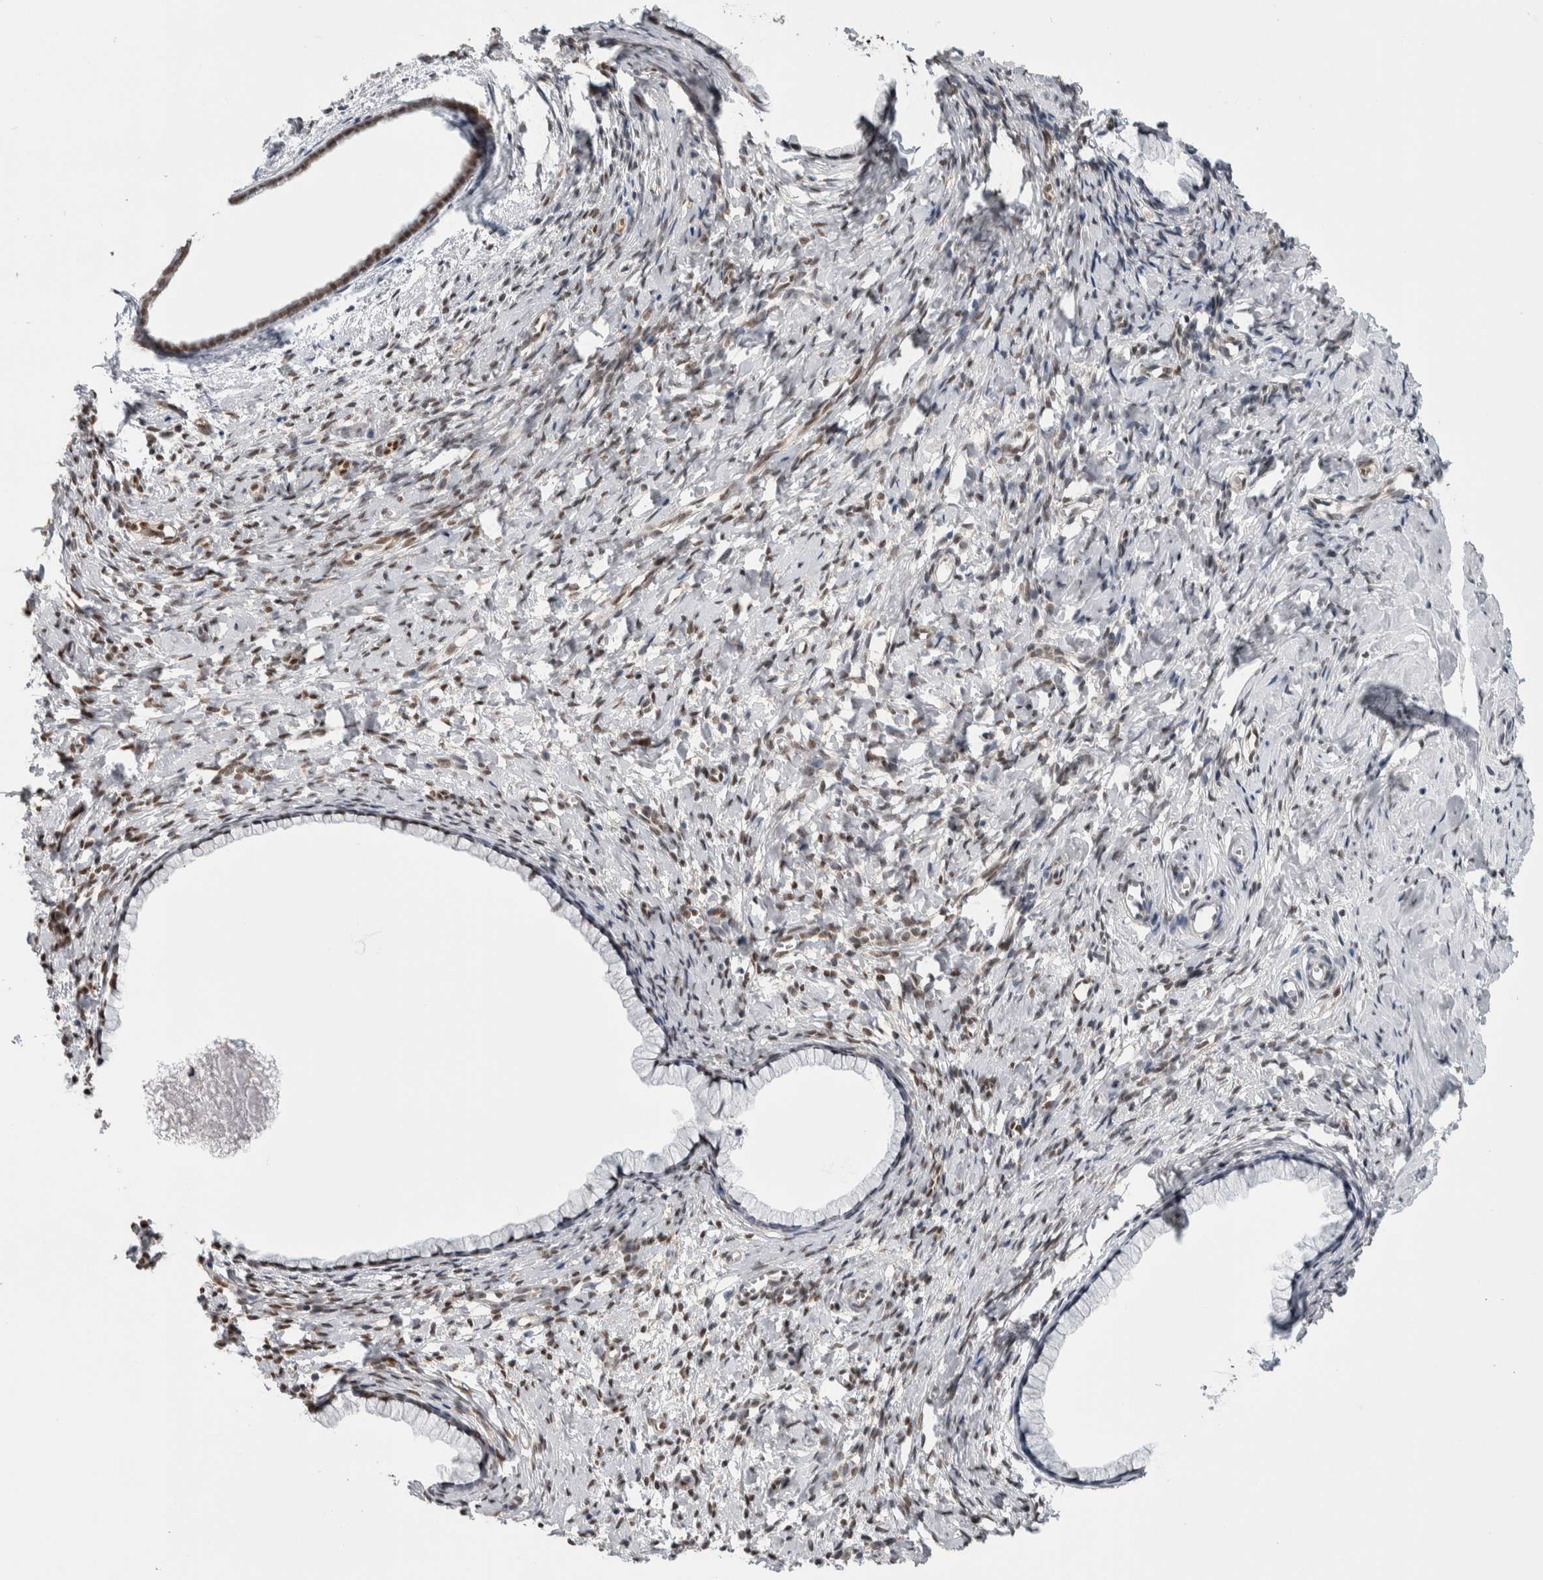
{"staining": {"intensity": "moderate", "quantity": "<25%", "location": "nuclear"}, "tissue": "cervix", "cell_type": "Glandular cells", "image_type": "normal", "snomed": [{"axis": "morphology", "description": "Normal tissue, NOS"}, {"axis": "topography", "description": "Cervix"}], "caption": "DAB immunohistochemical staining of benign human cervix displays moderate nuclear protein expression in approximately <25% of glandular cells. The protein is shown in brown color, while the nuclei are stained blue.", "gene": "TAX1BP1", "patient": {"sex": "female", "age": 75}}